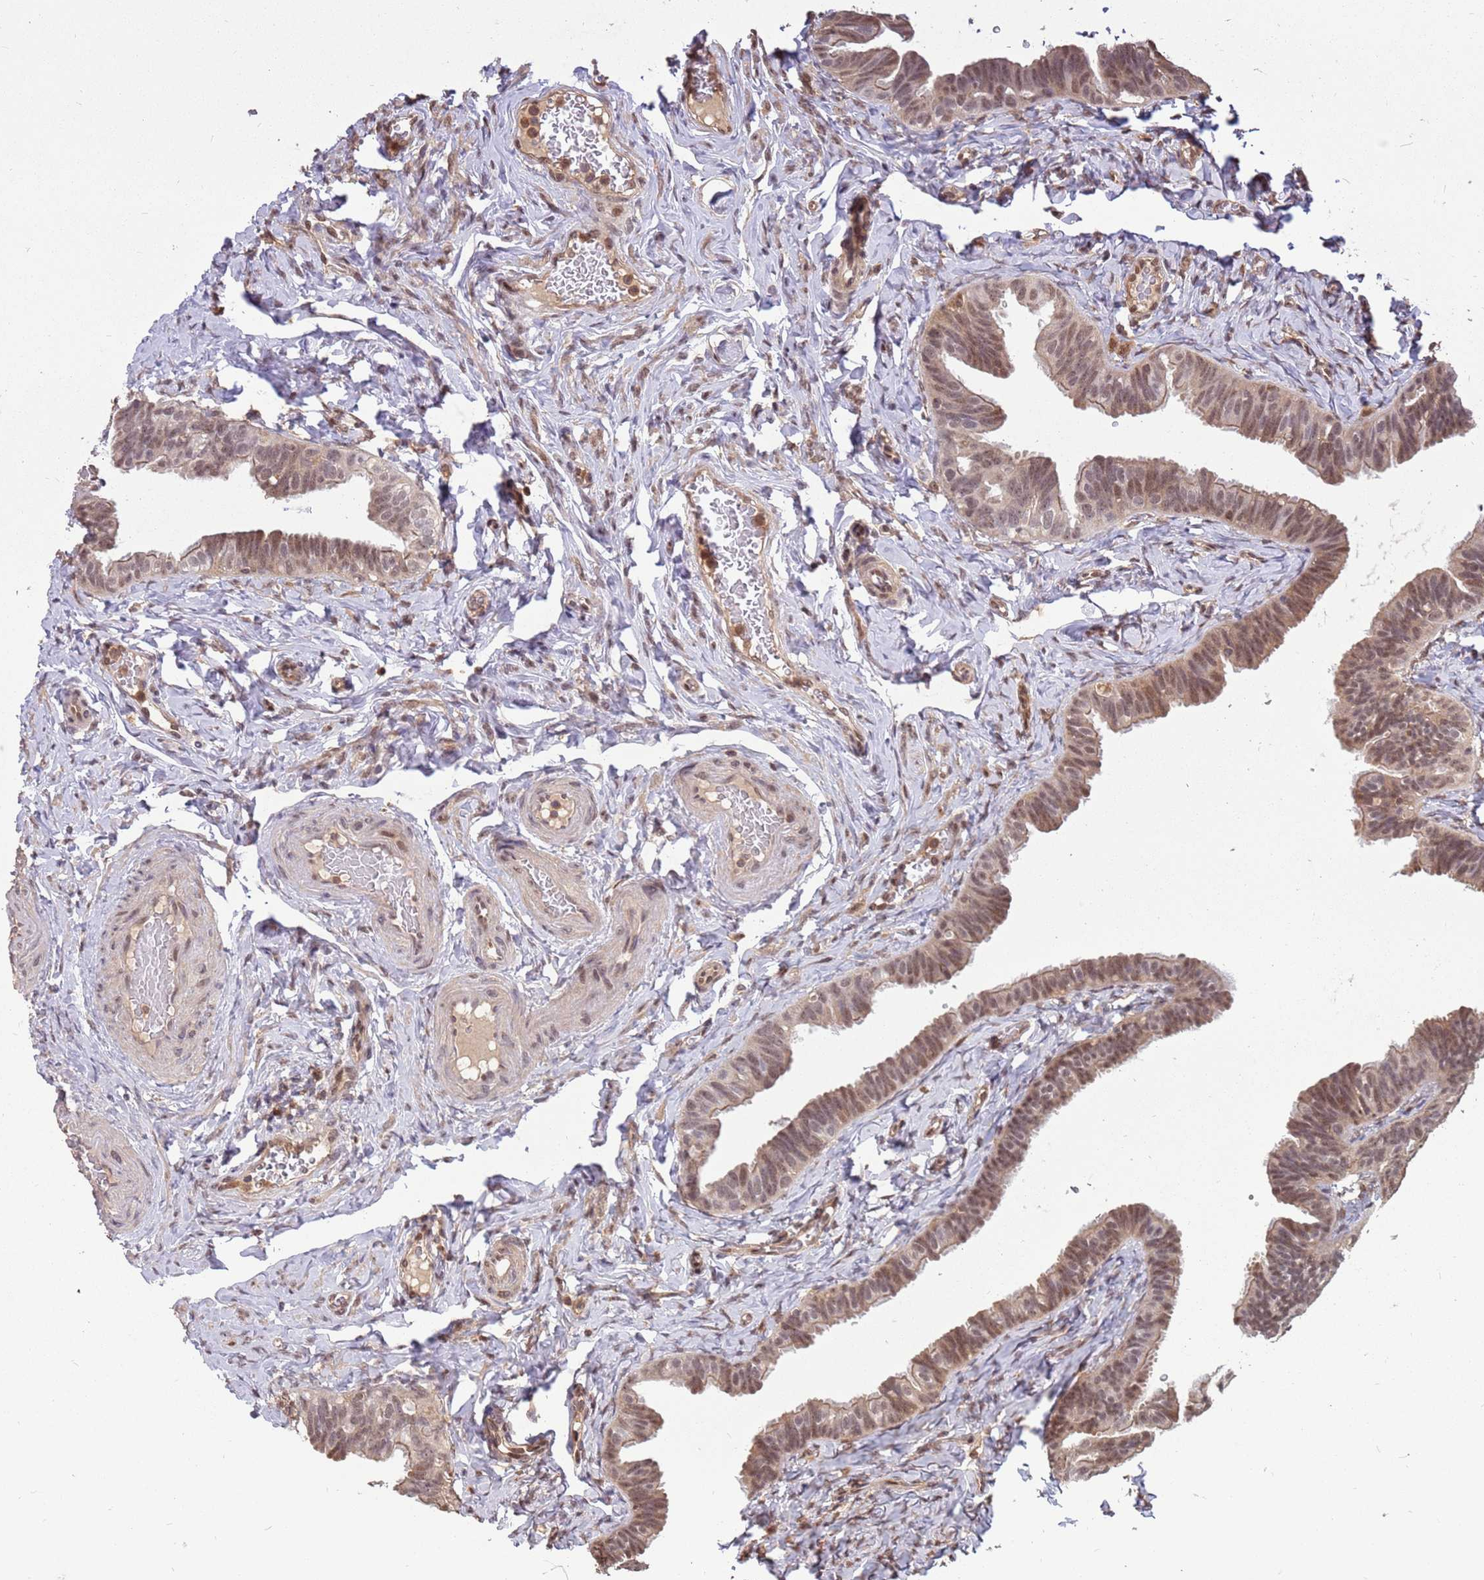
{"staining": {"intensity": "moderate", "quantity": ">75%", "location": "cytoplasmic/membranous,nuclear"}, "tissue": "fallopian tube", "cell_type": "Glandular cells", "image_type": "normal", "snomed": [{"axis": "morphology", "description": "Normal tissue, NOS"}, {"axis": "topography", "description": "Fallopian tube"}], "caption": "Unremarkable fallopian tube reveals moderate cytoplasmic/membranous,nuclear positivity in approximately >75% of glandular cells, visualized by immunohistochemistry.", "gene": "GBP2", "patient": {"sex": "female", "age": 39}}